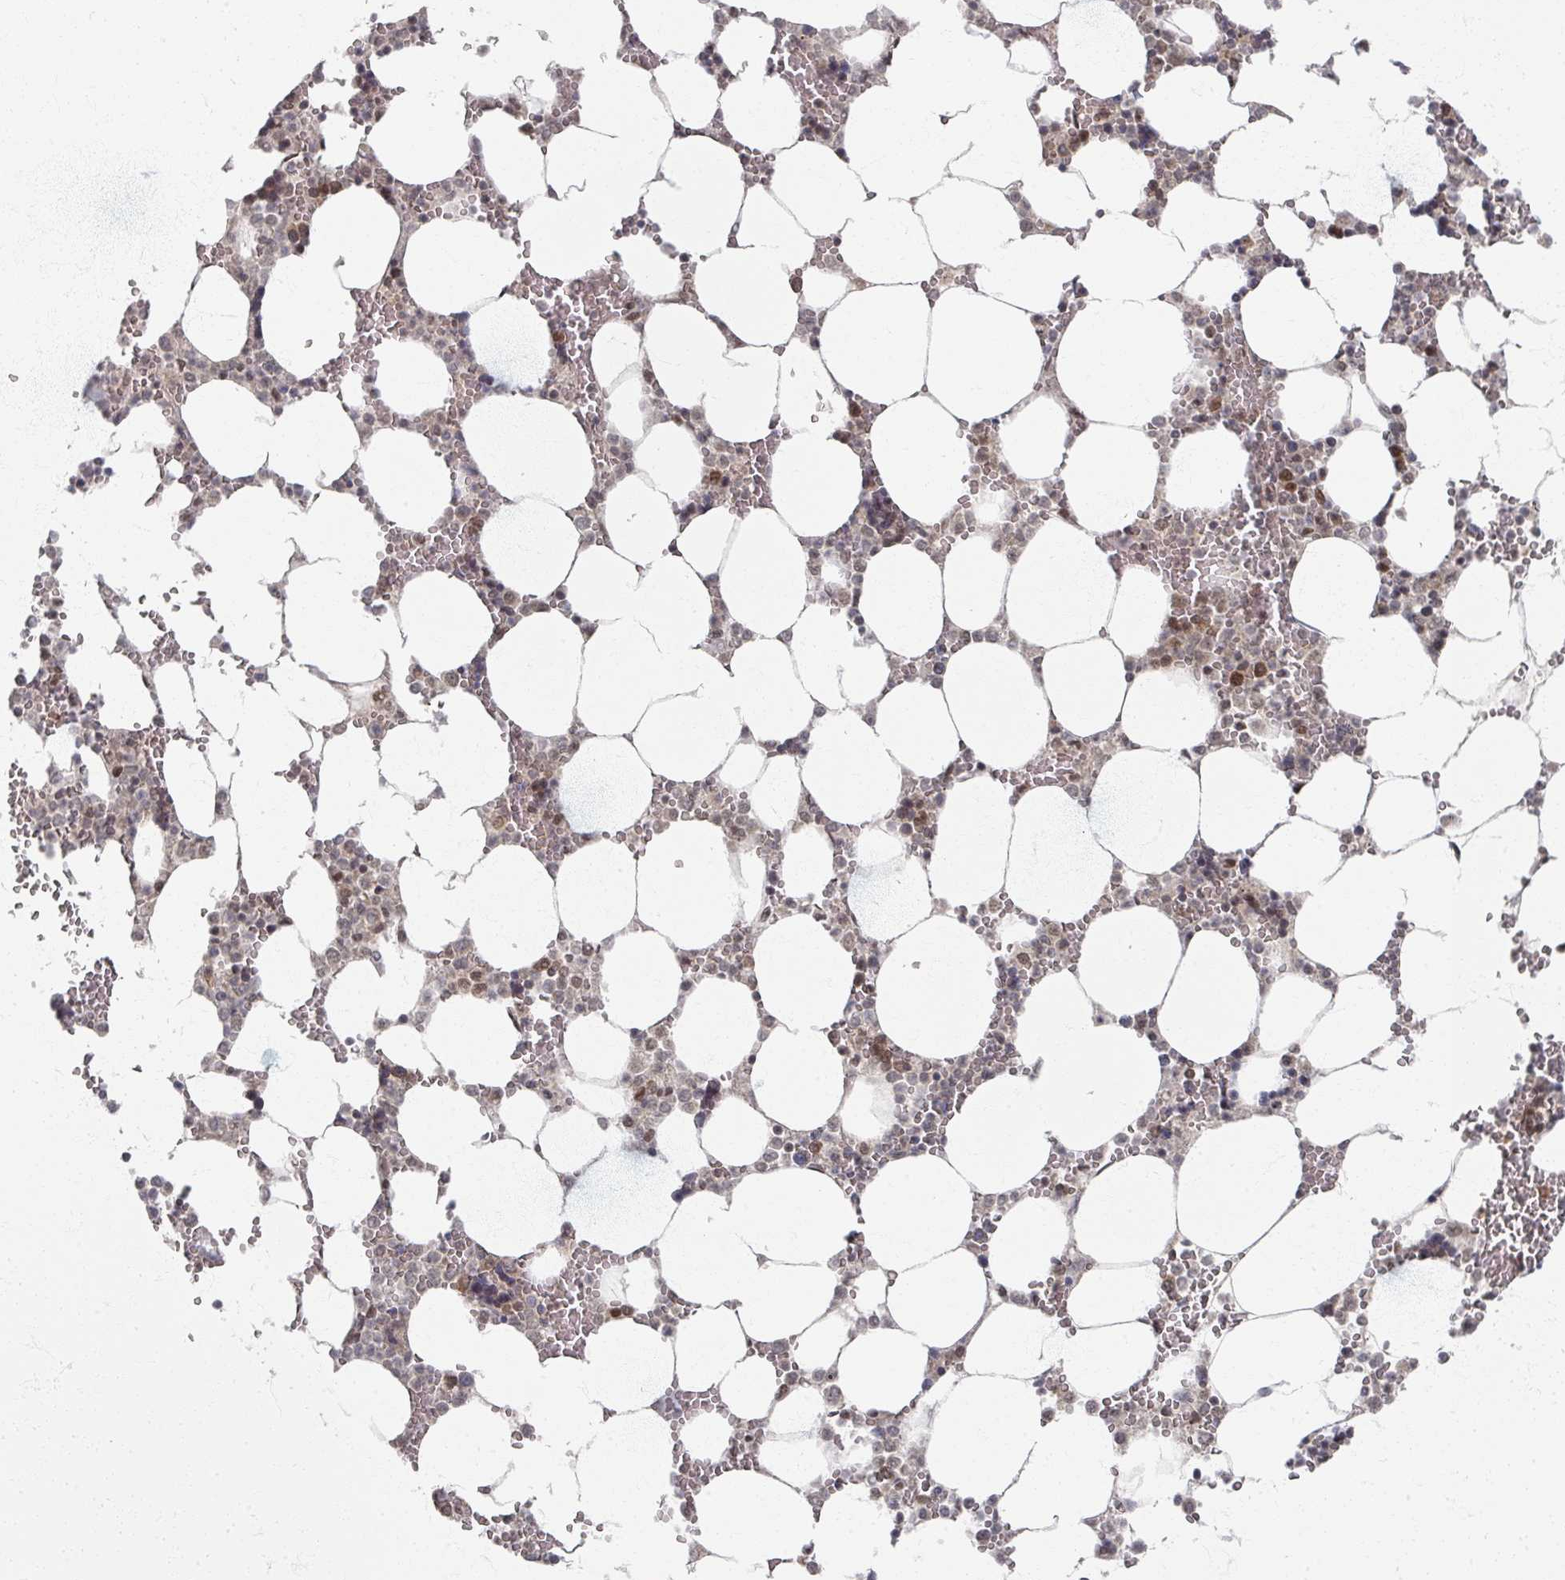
{"staining": {"intensity": "moderate", "quantity": "<25%", "location": "nuclear"}, "tissue": "bone marrow", "cell_type": "Hematopoietic cells", "image_type": "normal", "snomed": [{"axis": "morphology", "description": "Normal tissue, NOS"}, {"axis": "topography", "description": "Bone marrow"}], "caption": "Protein analysis of unremarkable bone marrow reveals moderate nuclear expression in approximately <25% of hematopoietic cells.", "gene": "PSKH1", "patient": {"sex": "male", "age": 64}}